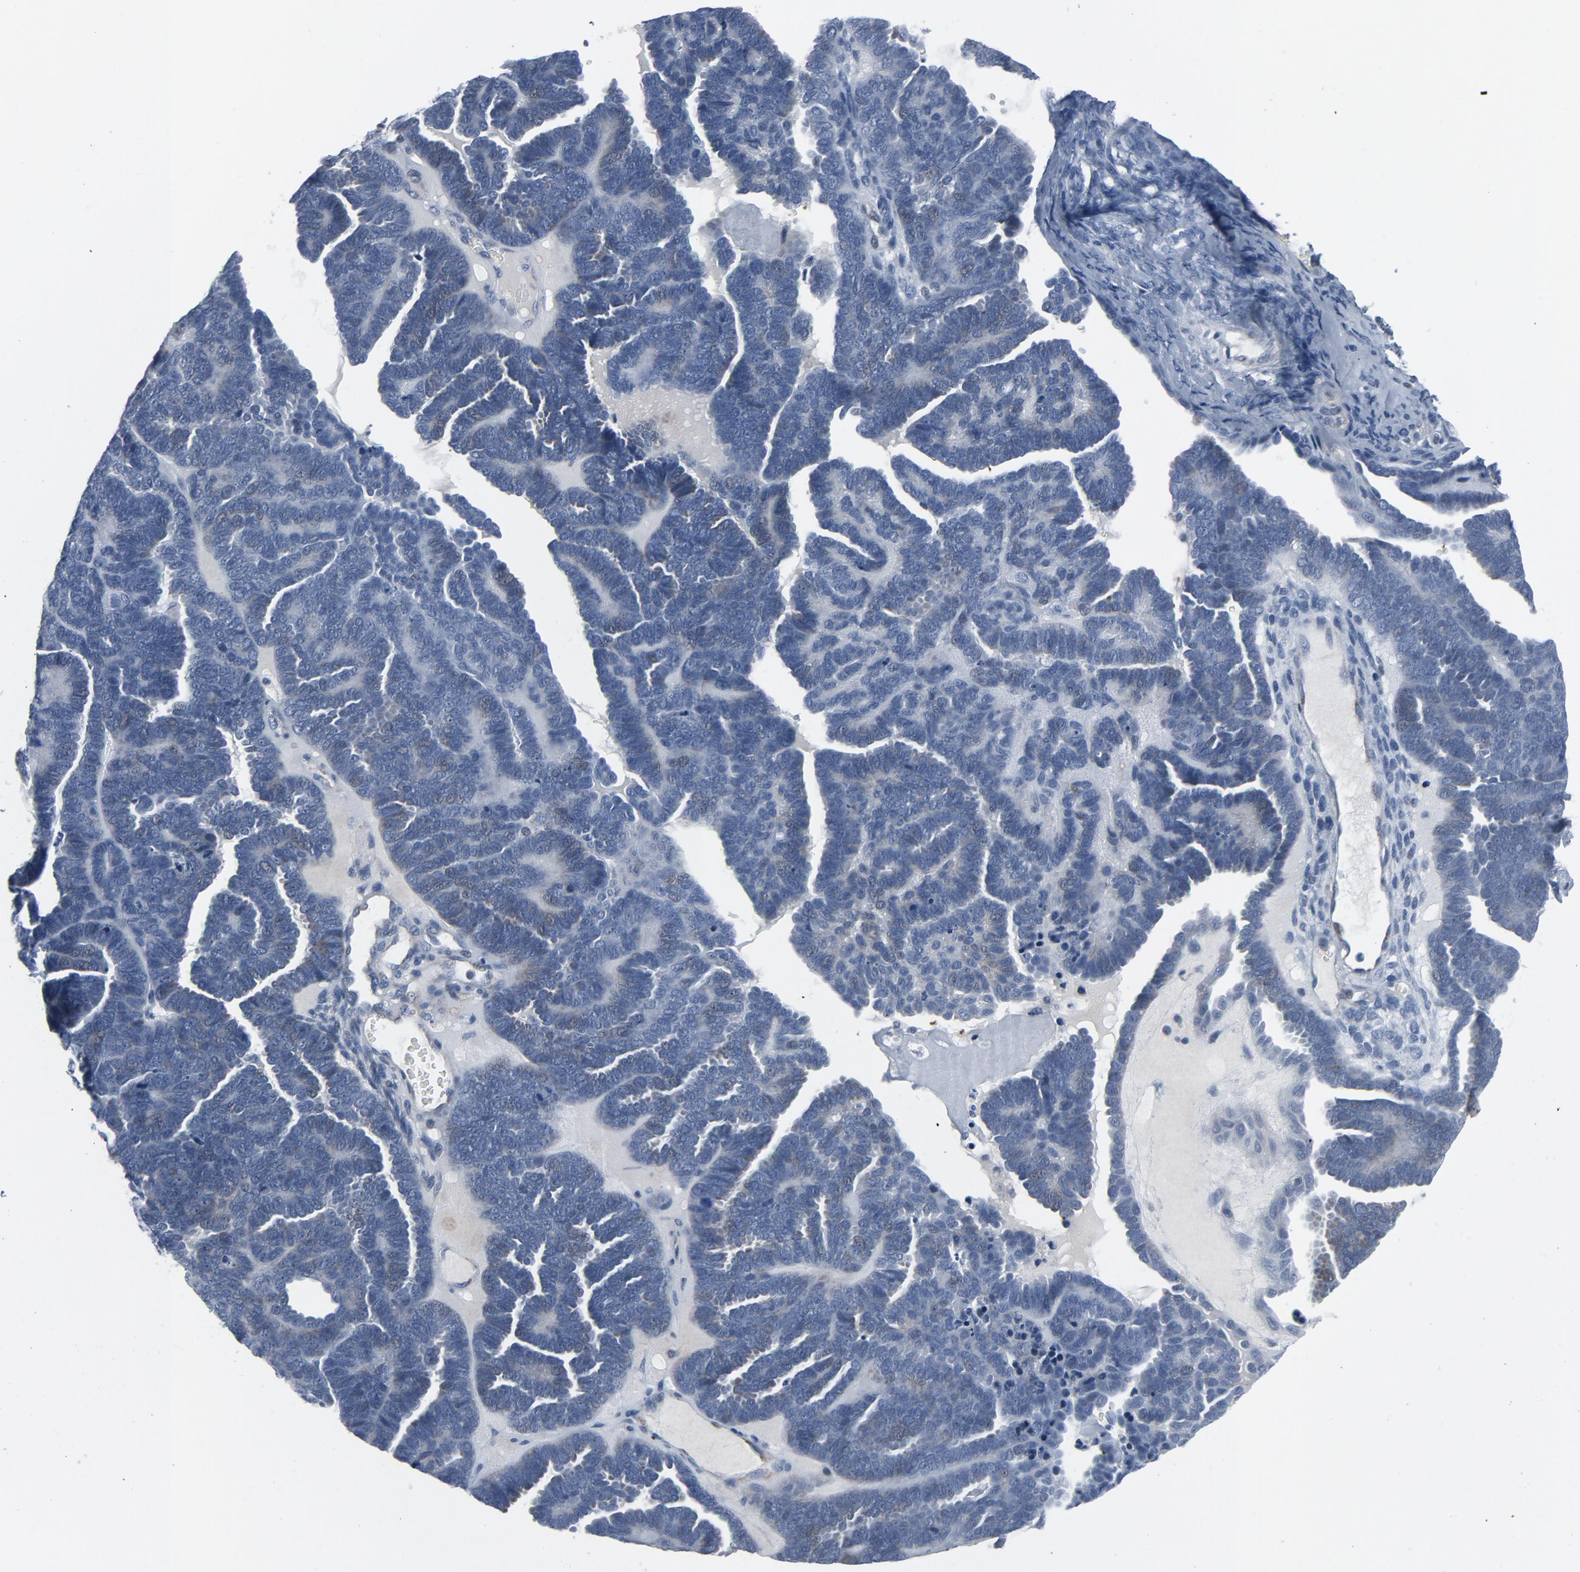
{"staining": {"intensity": "negative", "quantity": "none", "location": "none"}, "tissue": "endometrial cancer", "cell_type": "Tumor cells", "image_type": "cancer", "snomed": [{"axis": "morphology", "description": "Neoplasm, malignant, NOS"}, {"axis": "topography", "description": "Endometrium"}], "caption": "Endometrial cancer (neoplasm (malignant)) was stained to show a protein in brown. There is no significant staining in tumor cells. Brightfield microscopy of immunohistochemistry (IHC) stained with DAB (3,3'-diaminobenzidine) (brown) and hematoxylin (blue), captured at high magnification.", "gene": "GPX2", "patient": {"sex": "female", "age": 74}}